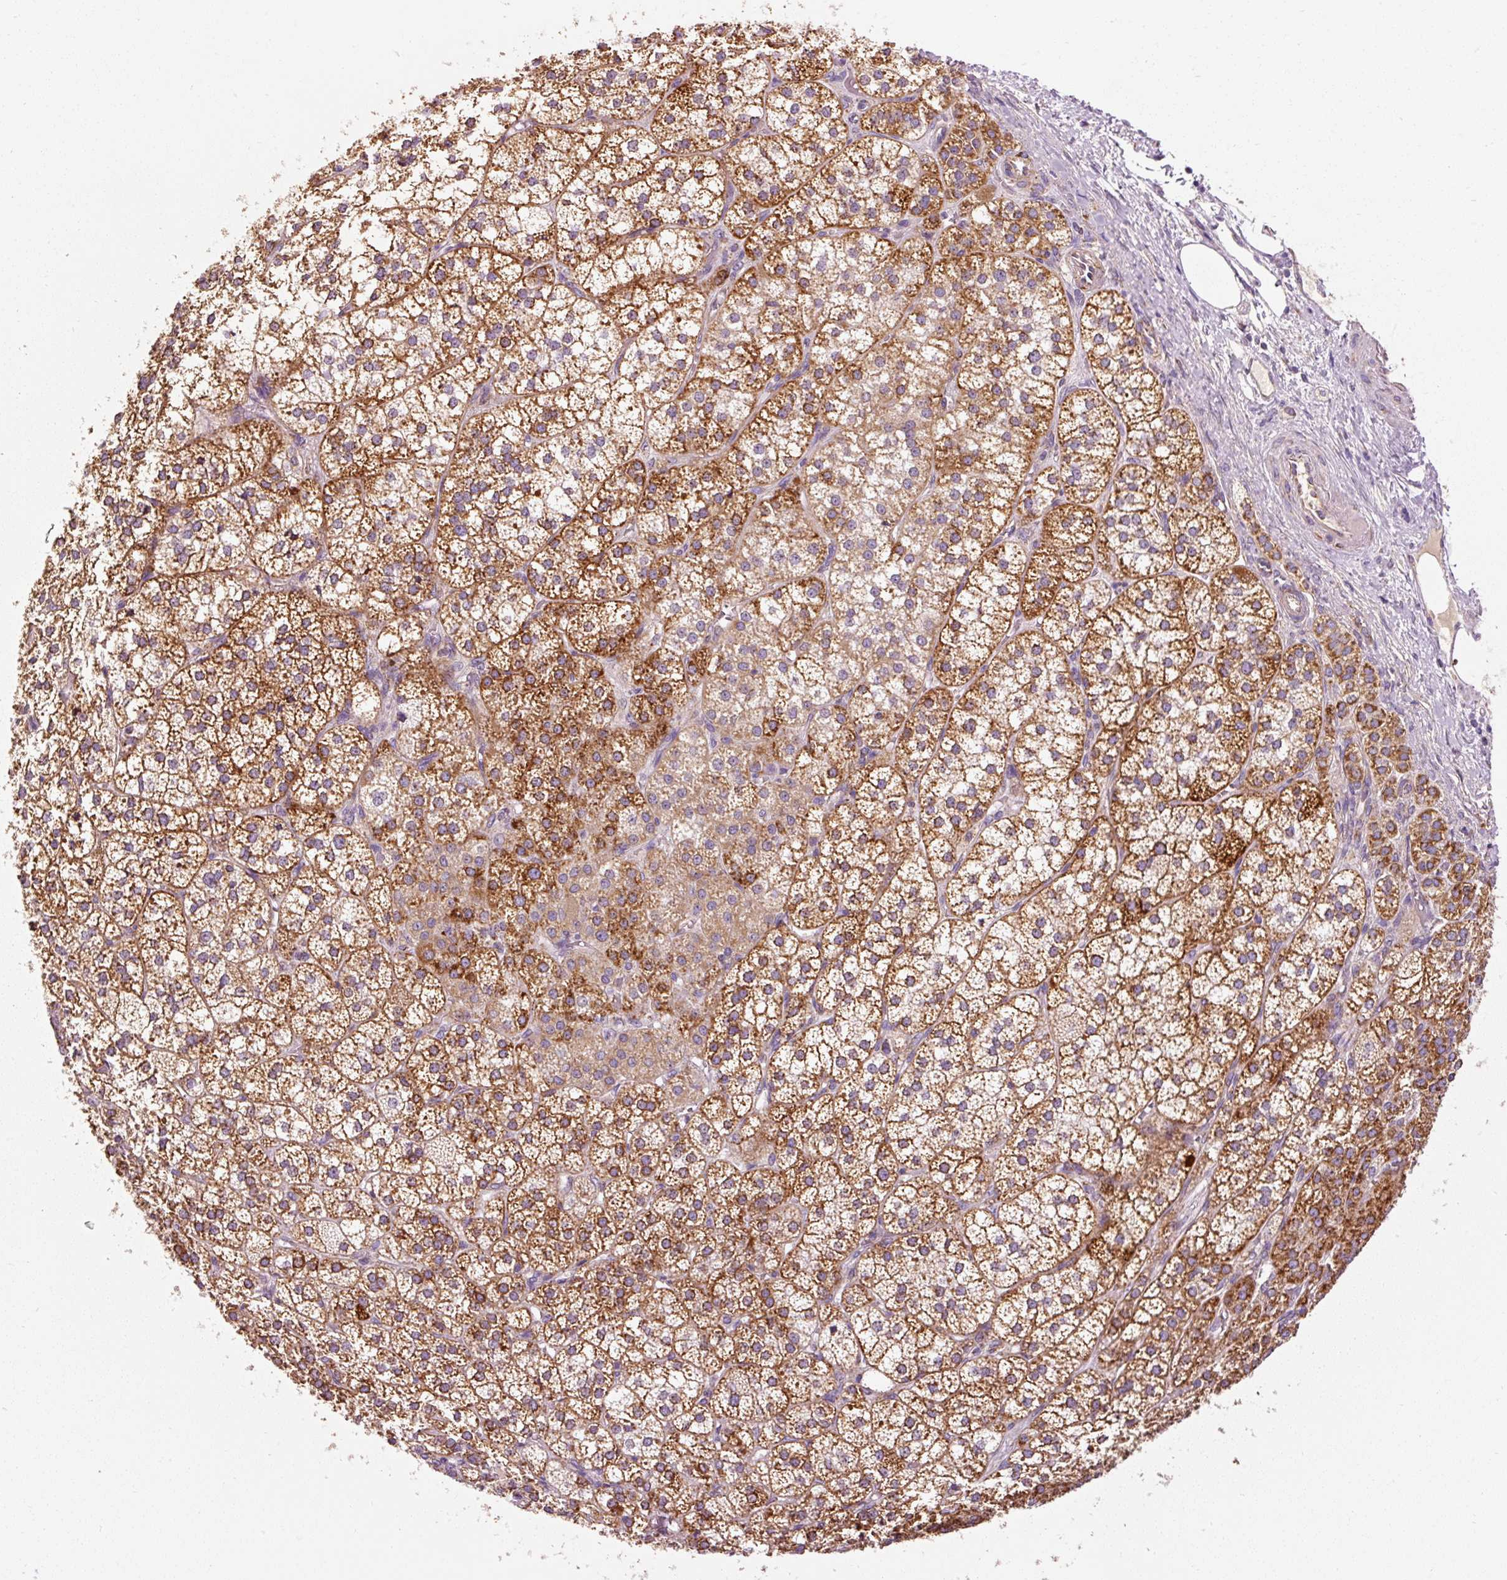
{"staining": {"intensity": "strong", "quantity": ">75%", "location": "cytoplasmic/membranous"}, "tissue": "adrenal gland", "cell_type": "Glandular cells", "image_type": "normal", "snomed": [{"axis": "morphology", "description": "Normal tissue, NOS"}, {"axis": "topography", "description": "Adrenal gland"}], "caption": "Glandular cells display high levels of strong cytoplasmic/membranous staining in about >75% of cells in normal adrenal gland.", "gene": "NDUFB4", "patient": {"sex": "female", "age": 60}}